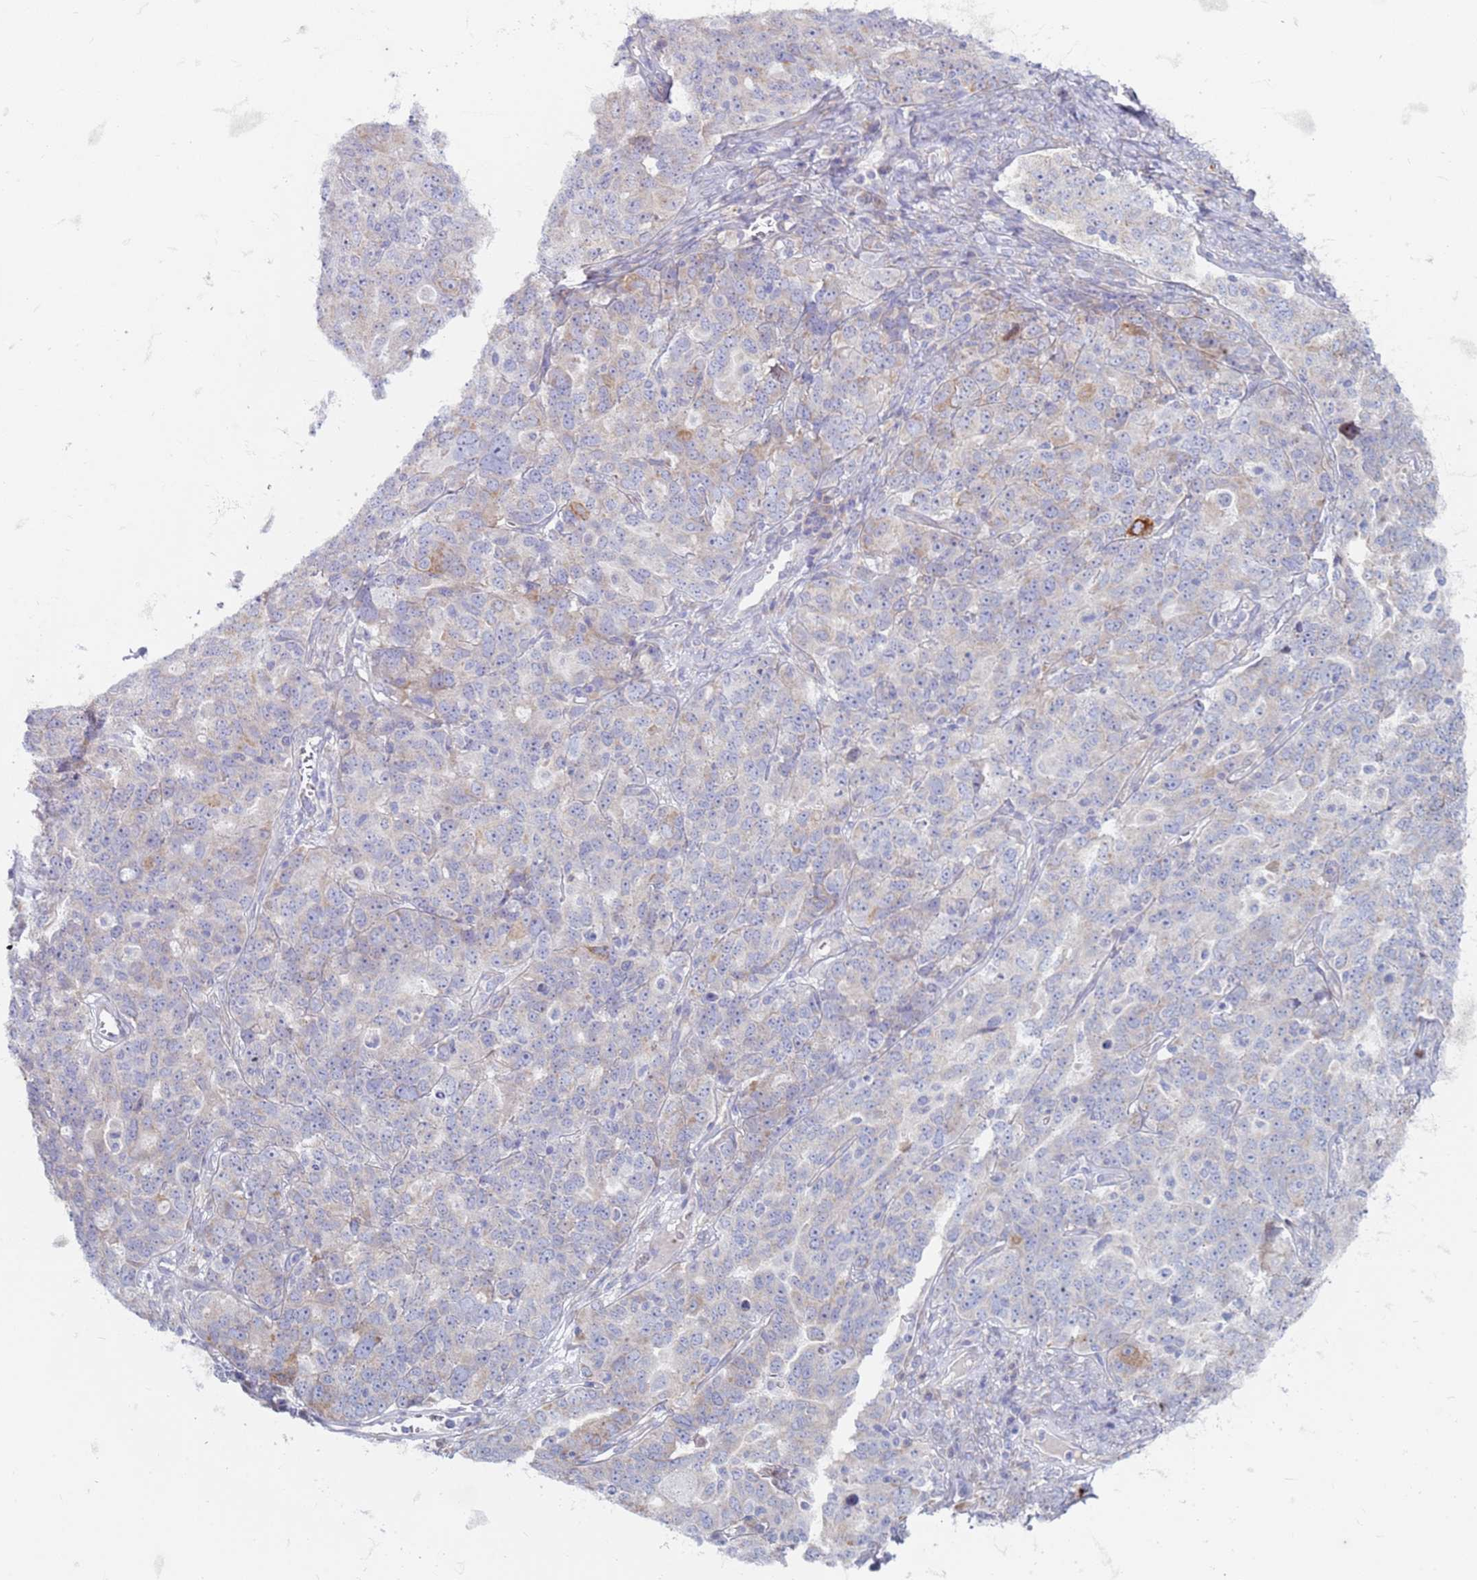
{"staining": {"intensity": "moderate", "quantity": "<25%", "location": "cytoplasmic/membranous"}, "tissue": "ovarian cancer", "cell_type": "Tumor cells", "image_type": "cancer", "snomed": [{"axis": "morphology", "description": "Carcinoma, endometroid"}, {"axis": "topography", "description": "Ovary"}], "caption": "Endometroid carcinoma (ovarian) stained for a protein (brown) exhibits moderate cytoplasmic/membranous positive staining in about <25% of tumor cells.", "gene": "SUCO", "patient": {"sex": "female", "age": 62}}